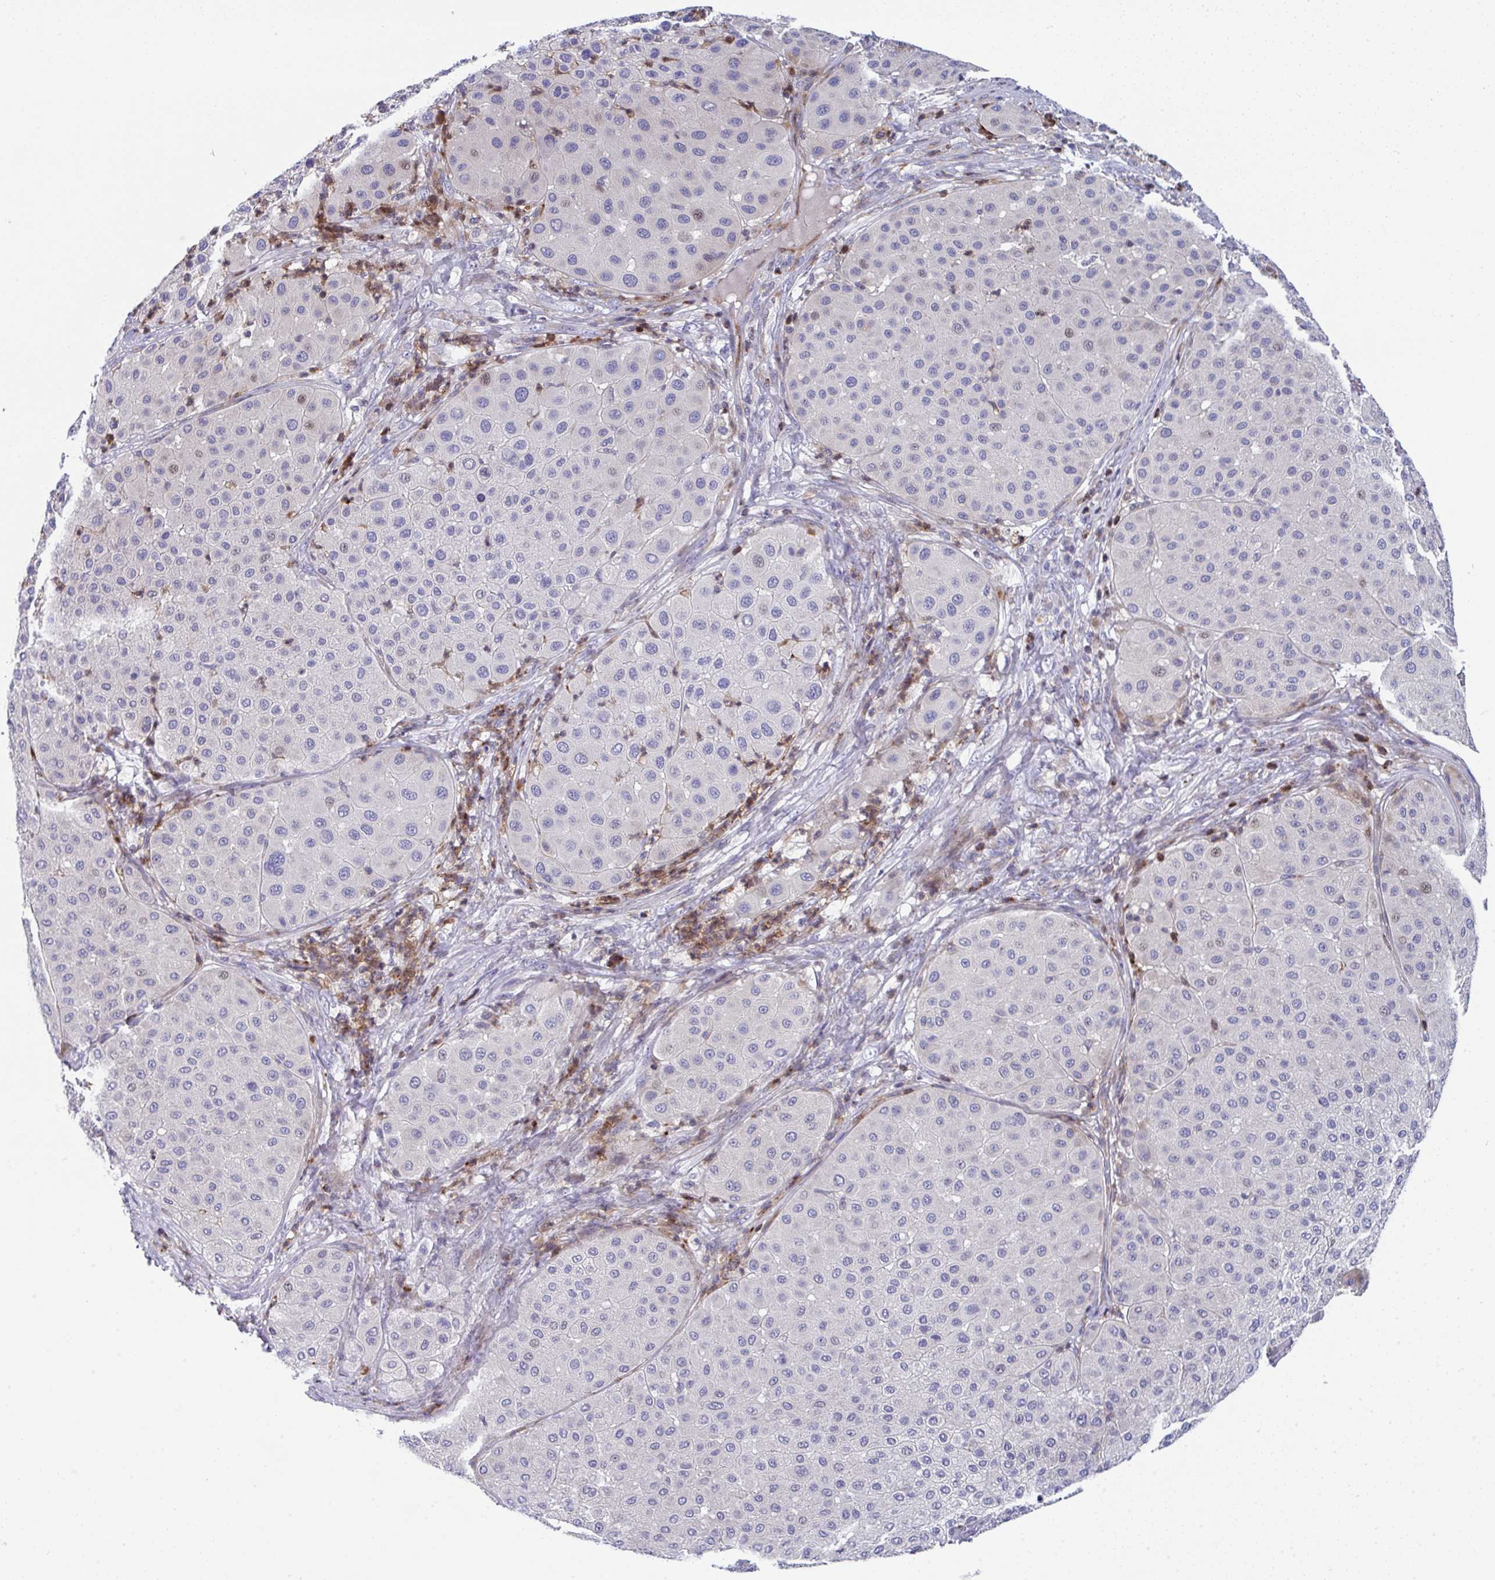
{"staining": {"intensity": "weak", "quantity": "<25%", "location": "nuclear"}, "tissue": "melanoma", "cell_type": "Tumor cells", "image_type": "cancer", "snomed": [{"axis": "morphology", "description": "Malignant melanoma, Metastatic site"}, {"axis": "topography", "description": "Smooth muscle"}], "caption": "Immunohistochemical staining of malignant melanoma (metastatic site) shows no significant expression in tumor cells. Nuclei are stained in blue.", "gene": "AOC2", "patient": {"sex": "male", "age": 41}}